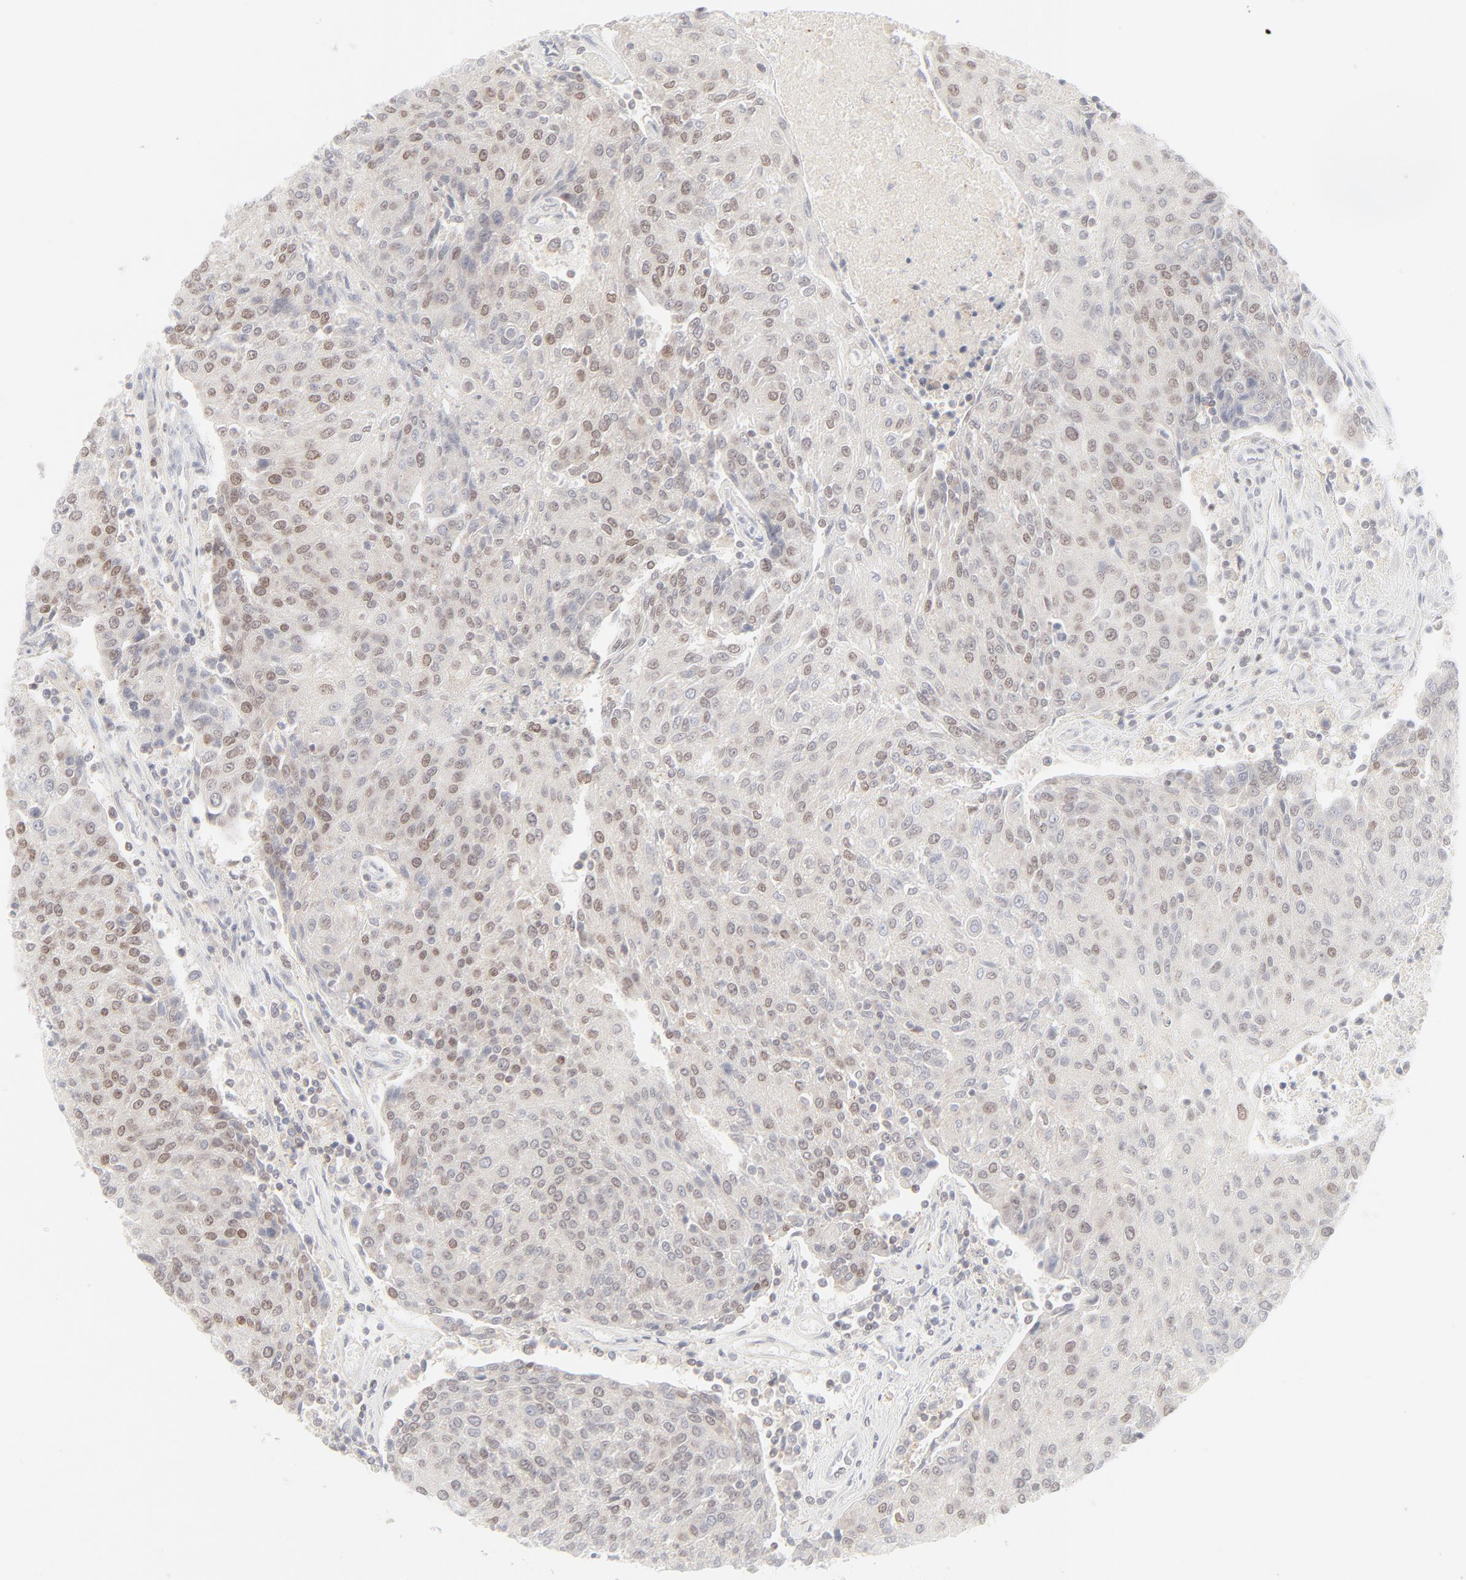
{"staining": {"intensity": "weak", "quantity": "25%-75%", "location": "nuclear"}, "tissue": "urothelial cancer", "cell_type": "Tumor cells", "image_type": "cancer", "snomed": [{"axis": "morphology", "description": "Urothelial carcinoma, High grade"}, {"axis": "topography", "description": "Urinary bladder"}], "caption": "IHC staining of urothelial cancer, which displays low levels of weak nuclear expression in about 25%-75% of tumor cells indicating weak nuclear protein expression. The staining was performed using DAB (3,3'-diaminobenzidine) (brown) for protein detection and nuclei were counterstained in hematoxylin (blue).", "gene": "PRKCB", "patient": {"sex": "female", "age": 85}}